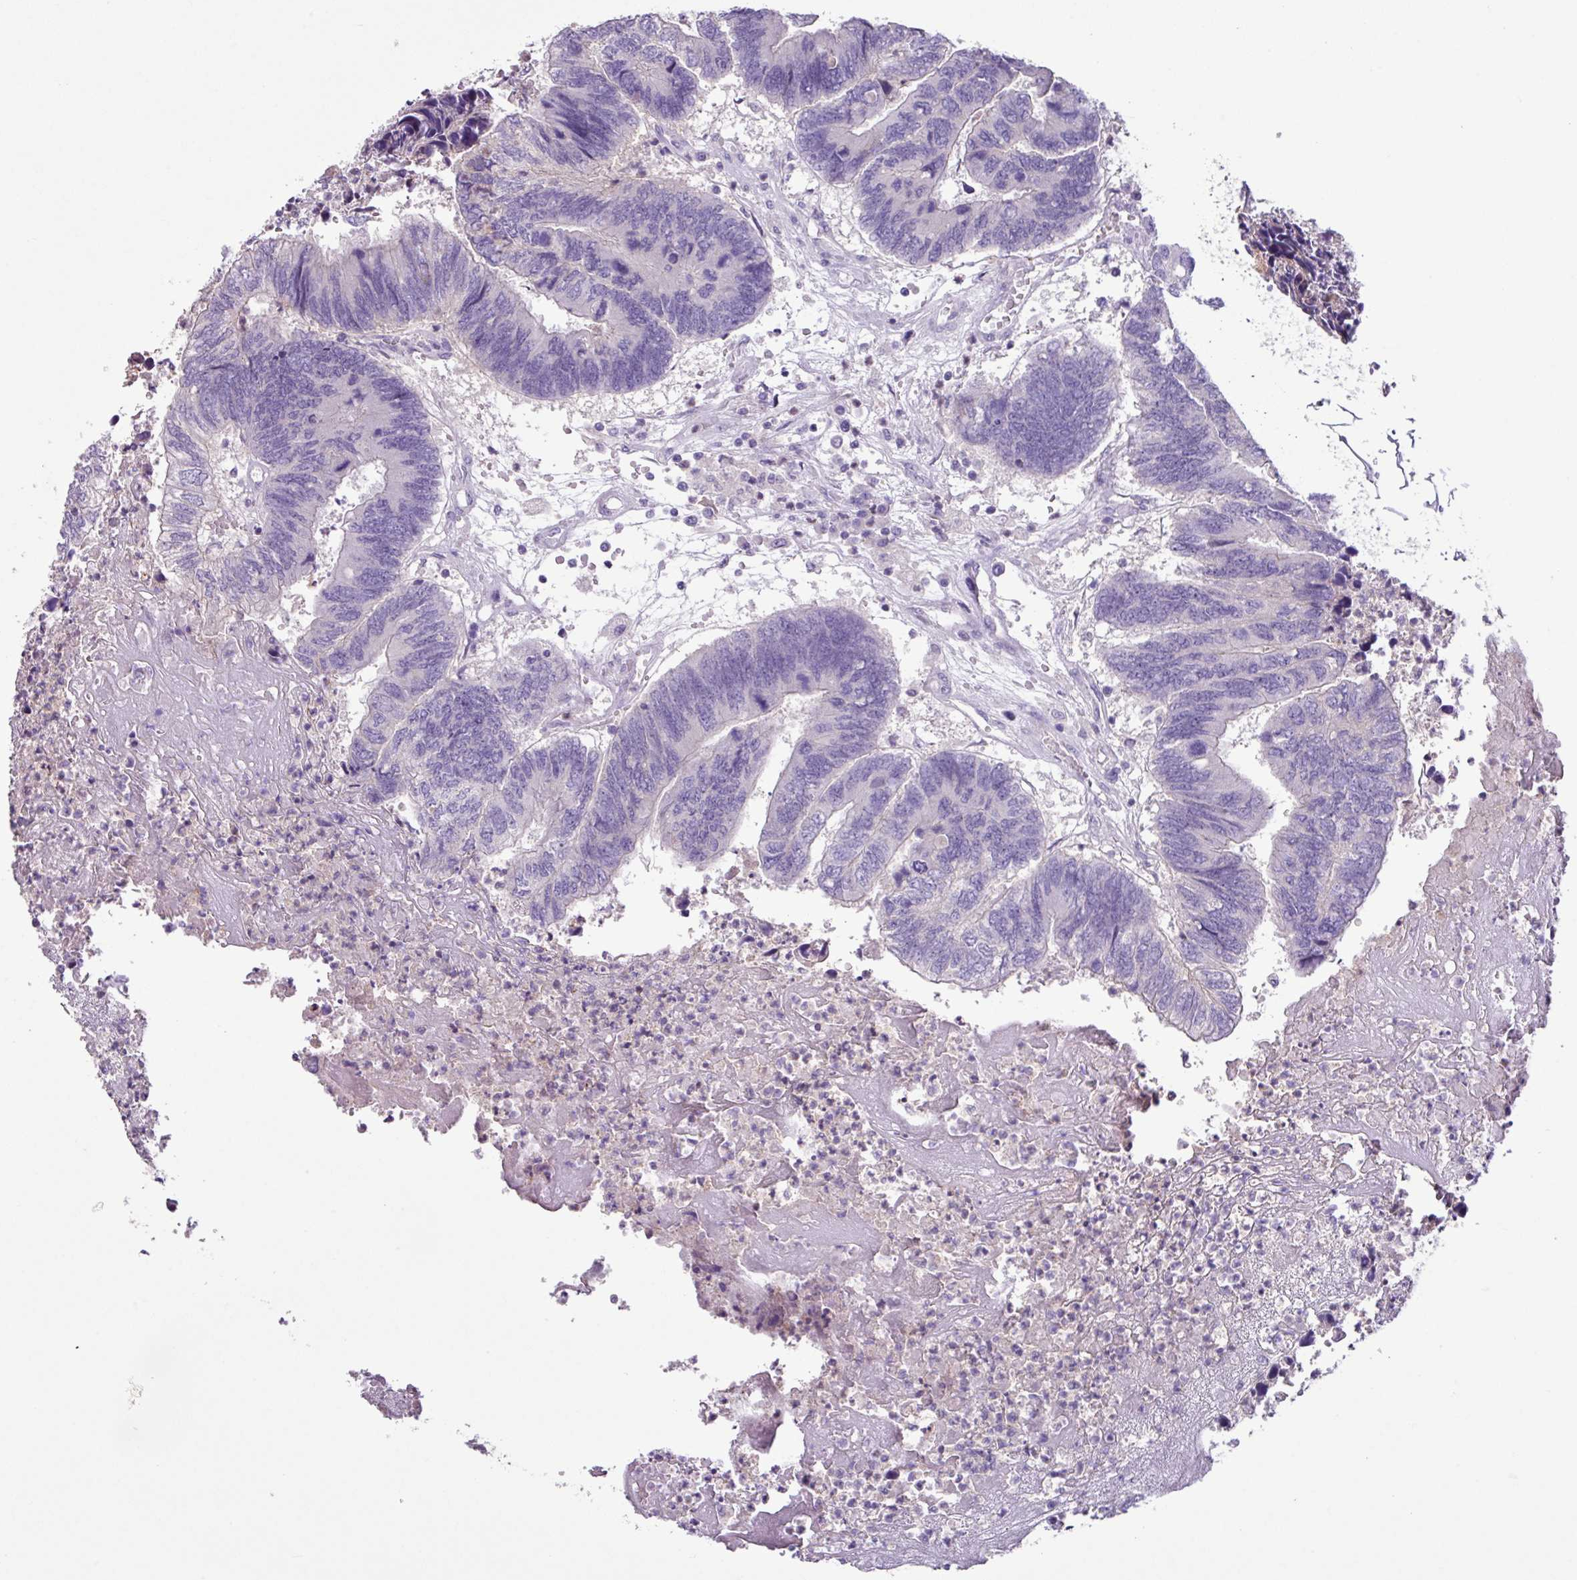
{"staining": {"intensity": "negative", "quantity": "none", "location": "none"}, "tissue": "colorectal cancer", "cell_type": "Tumor cells", "image_type": "cancer", "snomed": [{"axis": "morphology", "description": "Adenocarcinoma, NOS"}, {"axis": "topography", "description": "Colon"}], "caption": "Immunohistochemistry (IHC) photomicrograph of colorectal cancer stained for a protein (brown), which reveals no expression in tumor cells. (DAB immunohistochemistry (IHC) with hematoxylin counter stain).", "gene": "CYSTM1", "patient": {"sex": "female", "age": 67}}